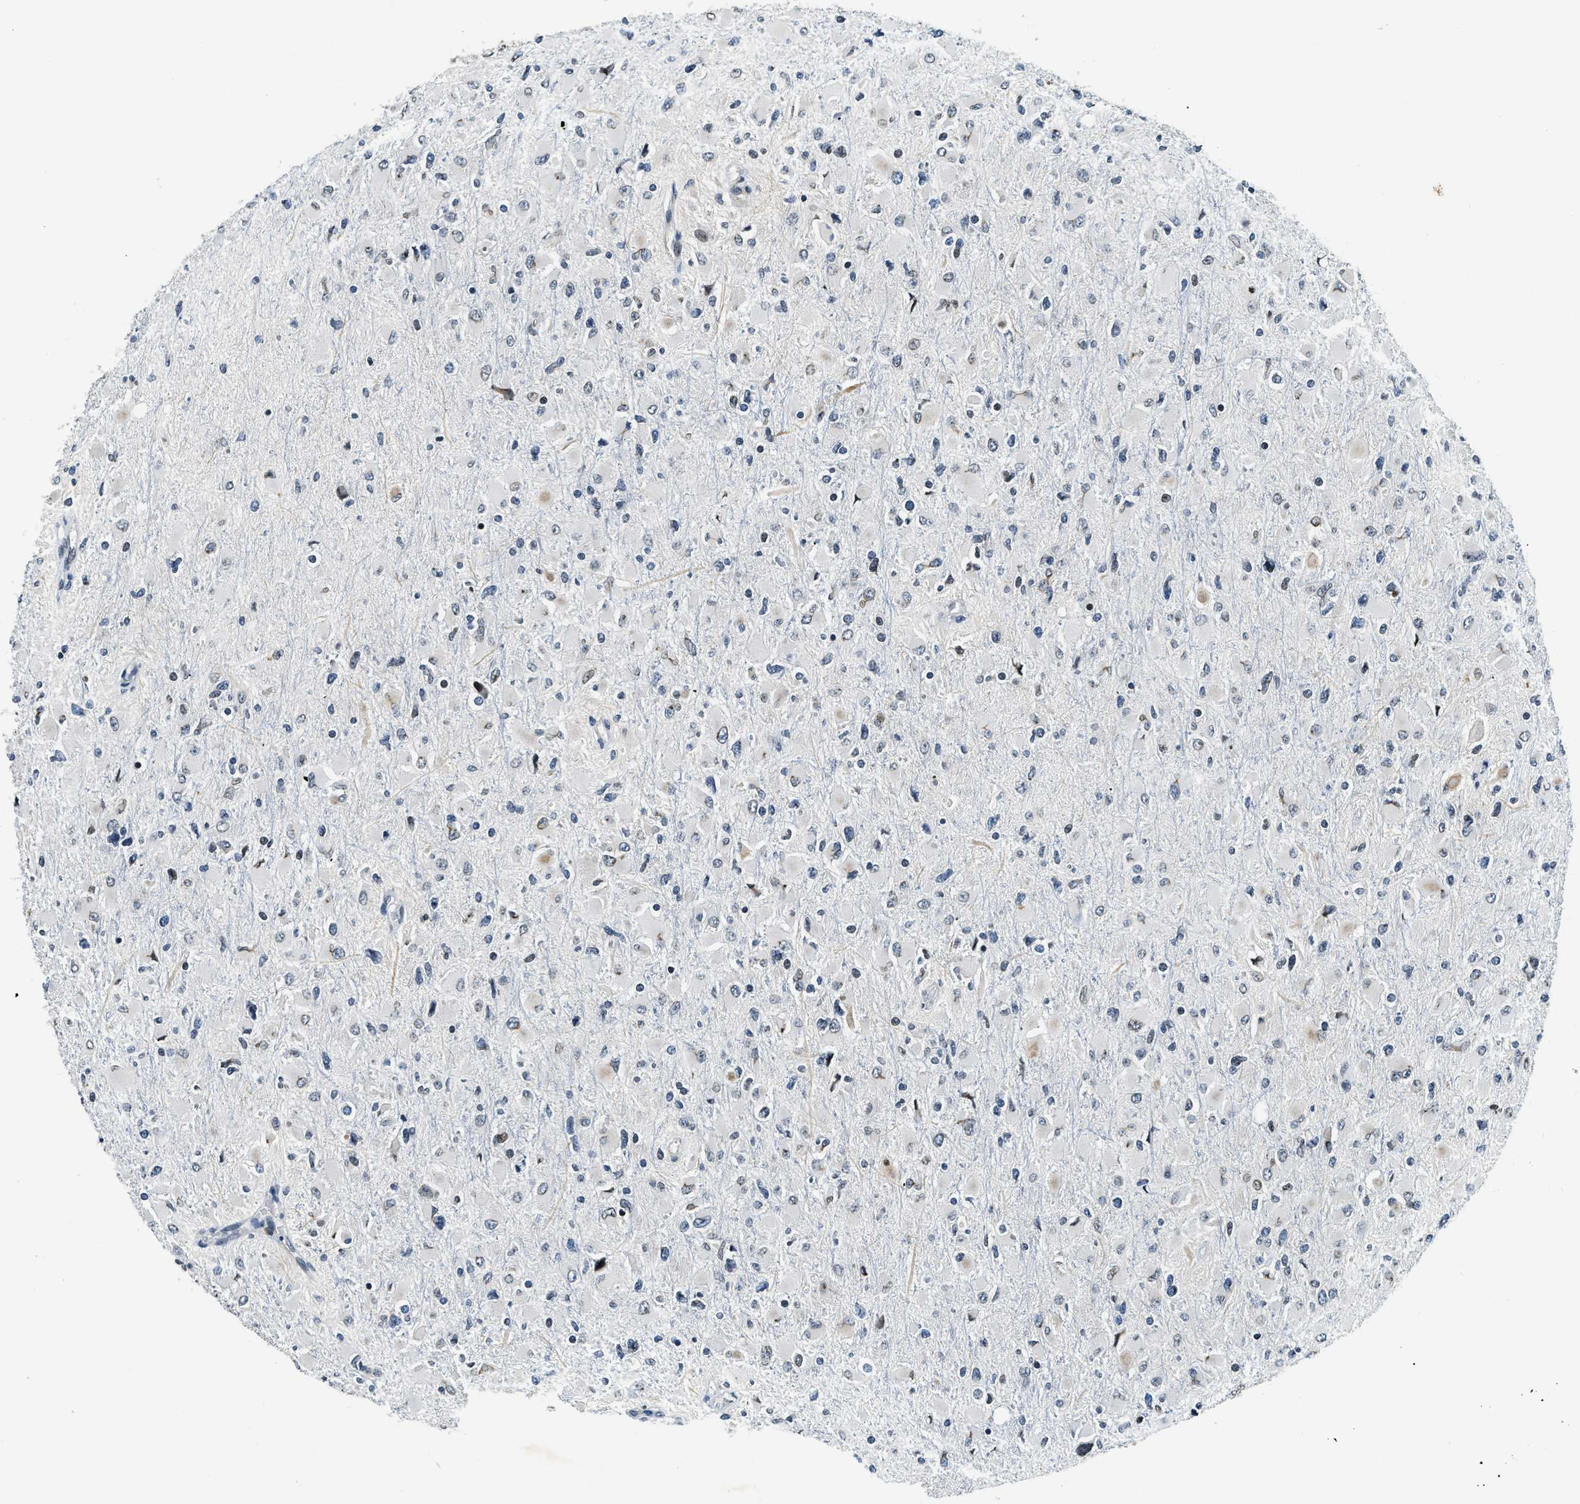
{"staining": {"intensity": "weak", "quantity": "<25%", "location": "nuclear"}, "tissue": "glioma", "cell_type": "Tumor cells", "image_type": "cancer", "snomed": [{"axis": "morphology", "description": "Glioma, malignant, High grade"}, {"axis": "topography", "description": "Cerebral cortex"}], "caption": "Immunohistochemistry of human glioma exhibits no staining in tumor cells. (DAB immunohistochemistry (IHC), high magnification).", "gene": "ZC3HC1", "patient": {"sex": "female", "age": 36}}